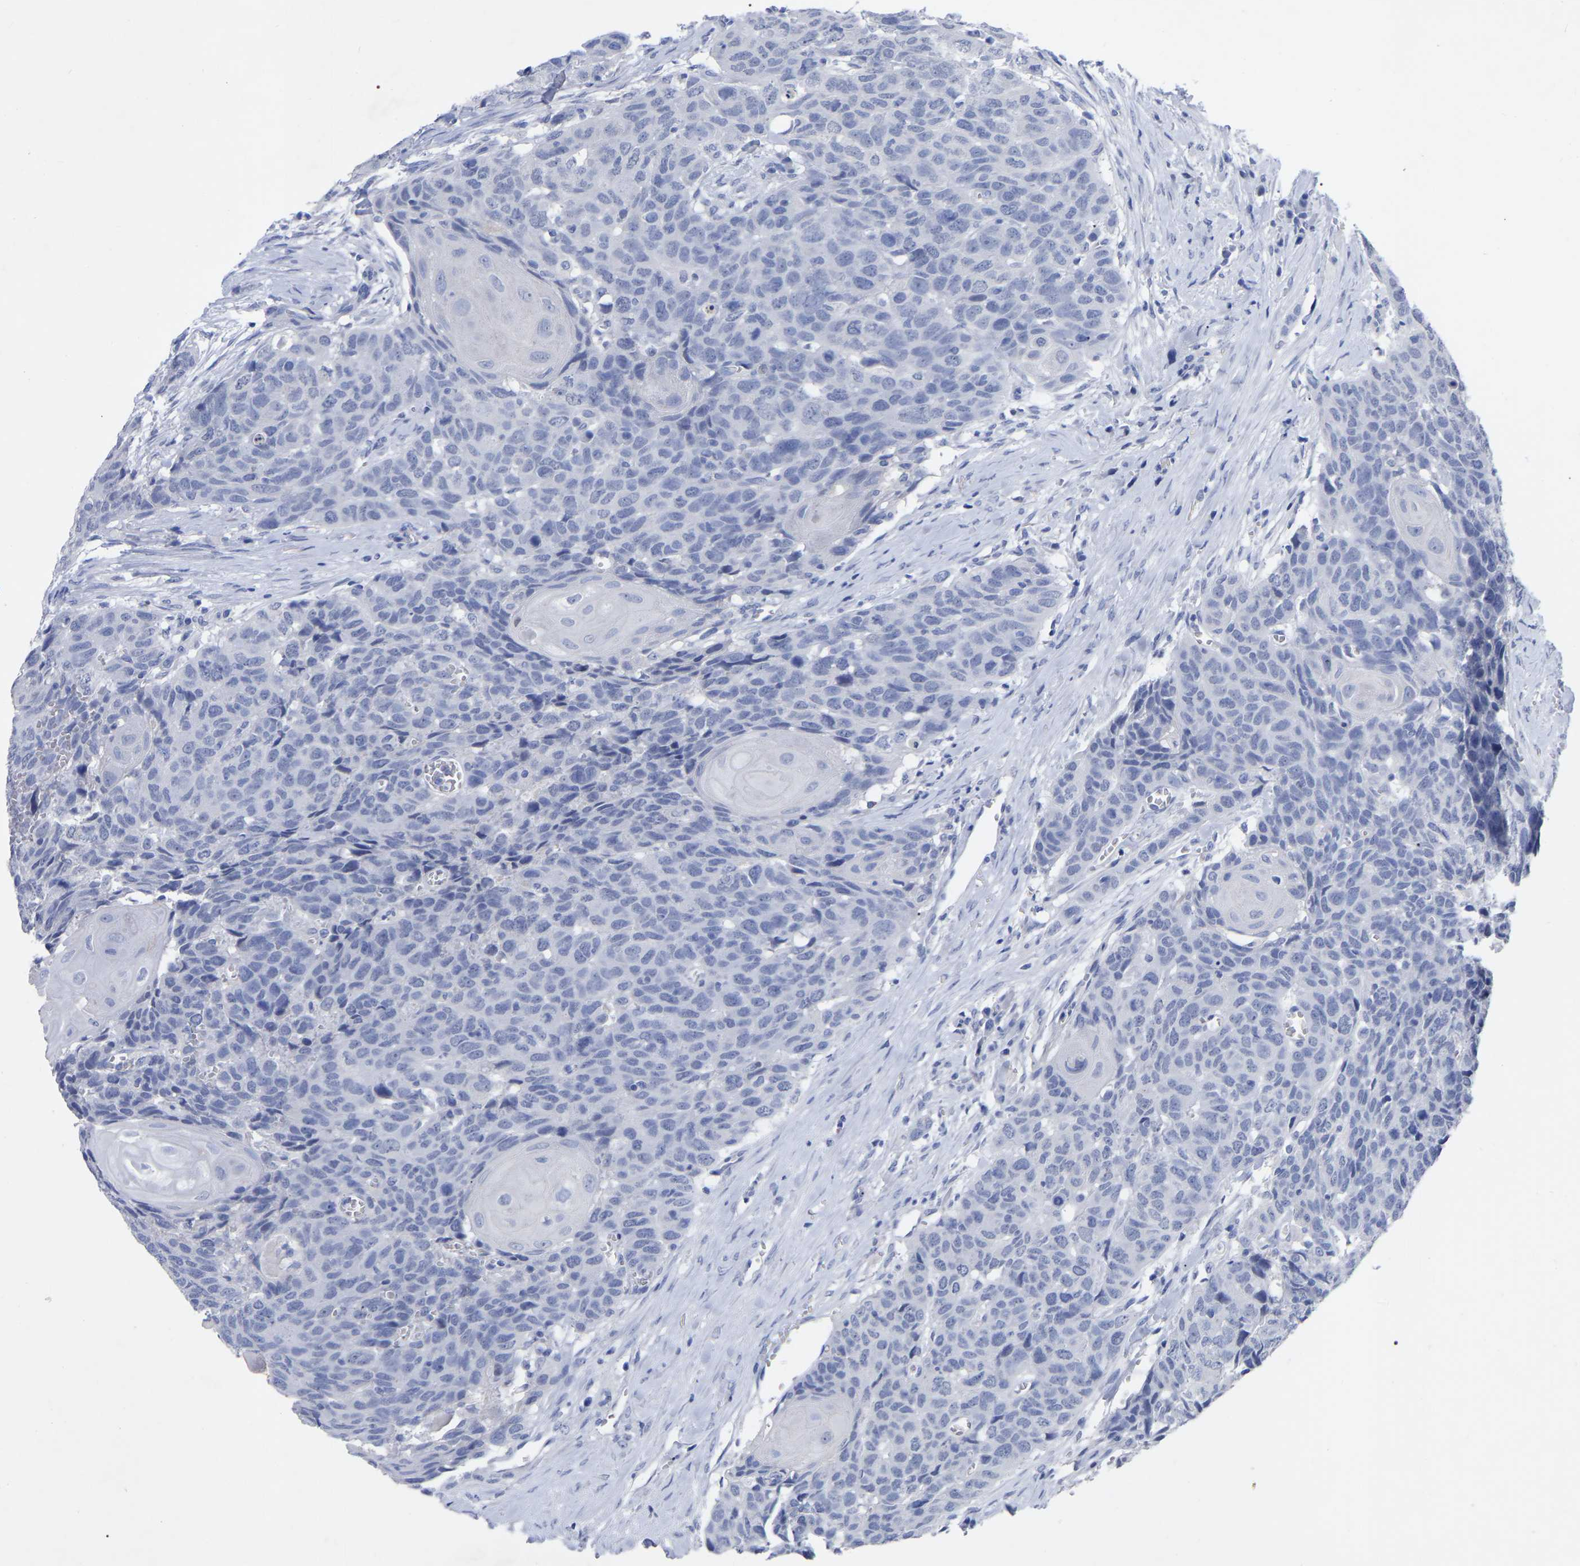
{"staining": {"intensity": "negative", "quantity": "none", "location": "none"}, "tissue": "head and neck cancer", "cell_type": "Tumor cells", "image_type": "cancer", "snomed": [{"axis": "morphology", "description": "Squamous cell carcinoma, NOS"}, {"axis": "topography", "description": "Head-Neck"}], "caption": "Photomicrograph shows no significant protein staining in tumor cells of head and neck squamous cell carcinoma. (Stains: DAB (3,3'-diaminobenzidine) IHC with hematoxylin counter stain, Microscopy: brightfield microscopy at high magnification).", "gene": "ANXA13", "patient": {"sex": "male", "age": 66}}